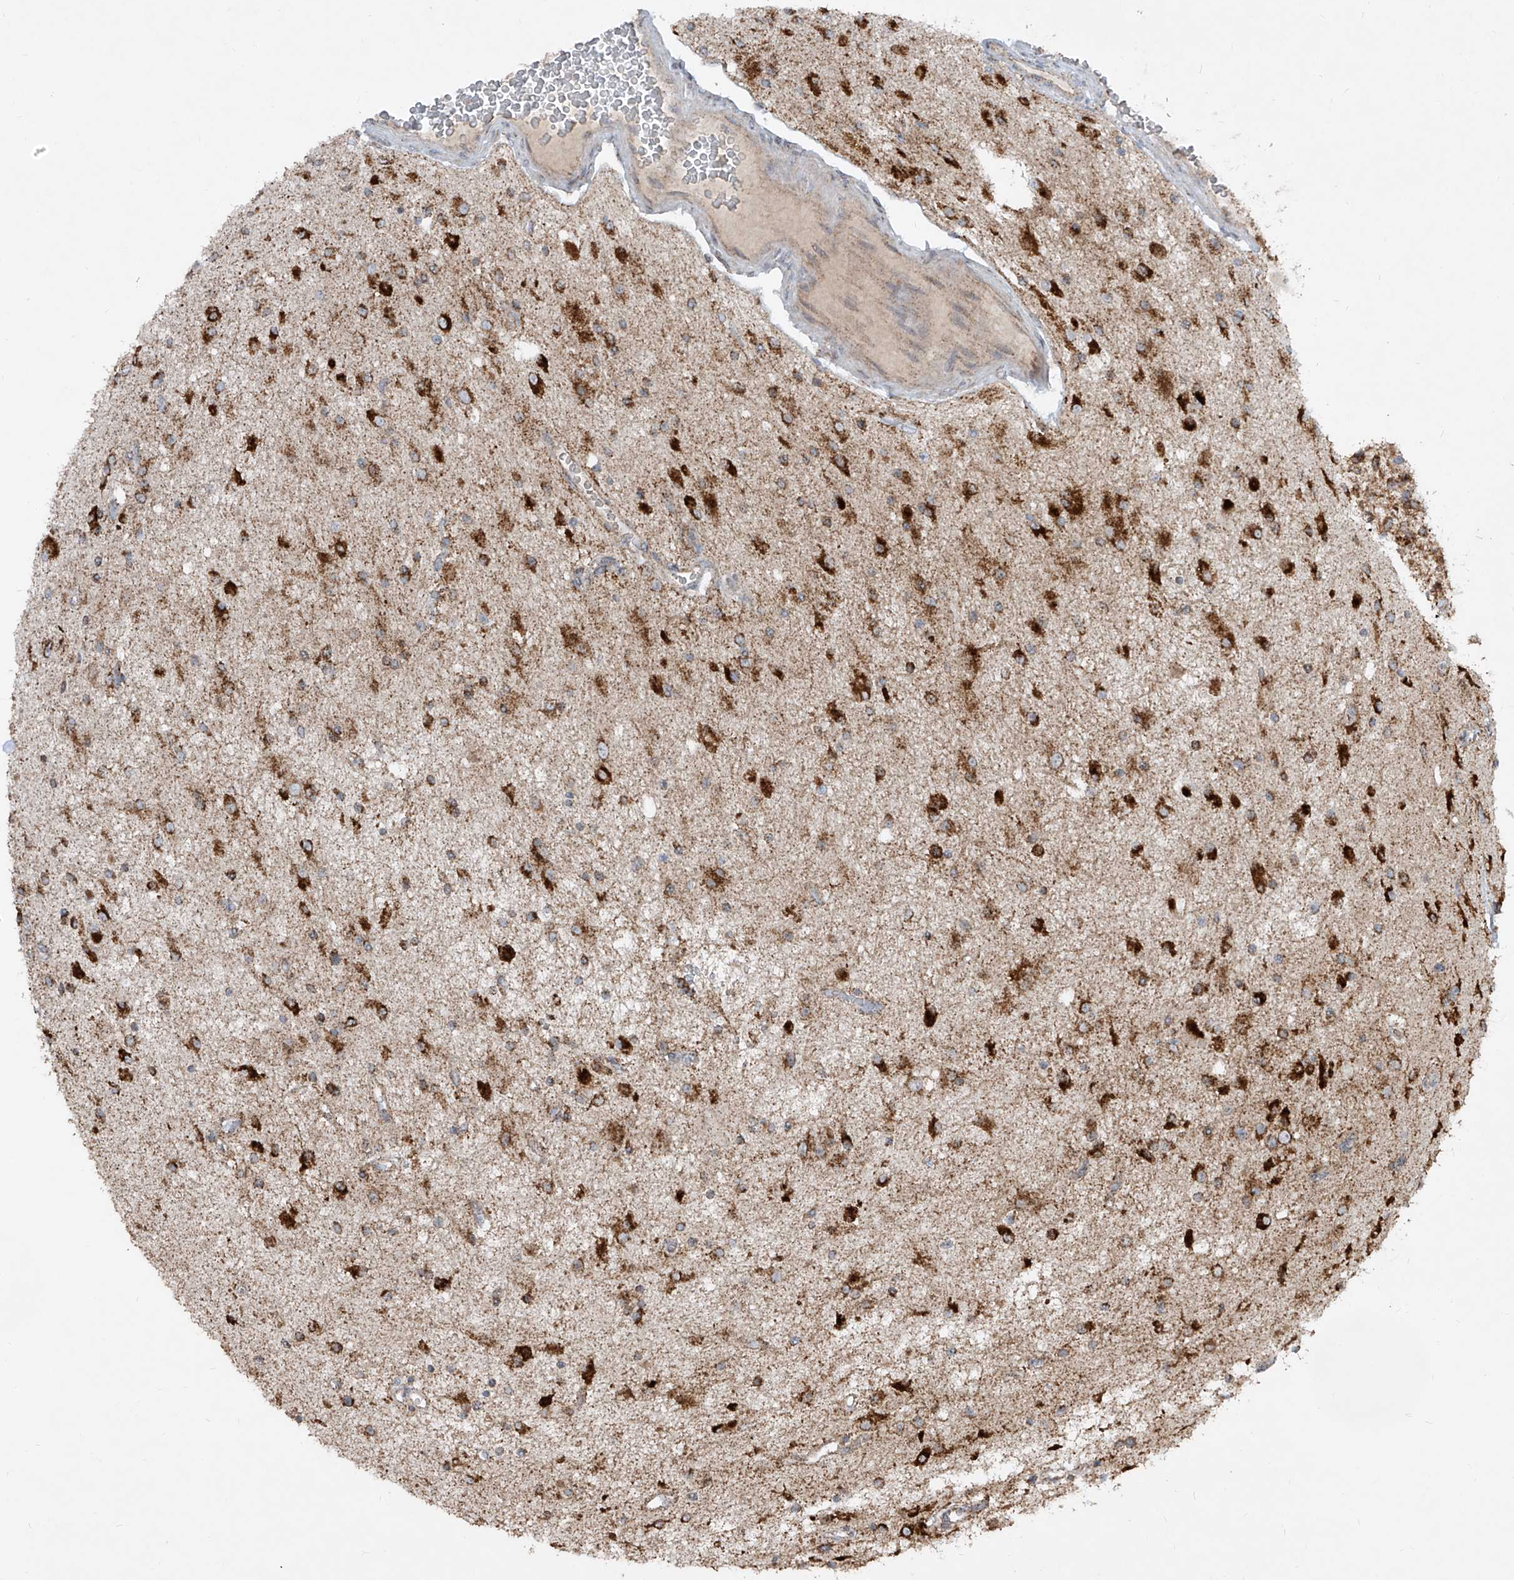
{"staining": {"intensity": "strong", "quantity": ">75%", "location": "cytoplasmic/membranous"}, "tissue": "glioma", "cell_type": "Tumor cells", "image_type": "cancer", "snomed": [{"axis": "morphology", "description": "Glioma, malignant, High grade"}, {"axis": "topography", "description": "Brain"}], "caption": "Human glioma stained with a protein marker reveals strong staining in tumor cells.", "gene": "ABCD3", "patient": {"sex": "male", "age": 34}}